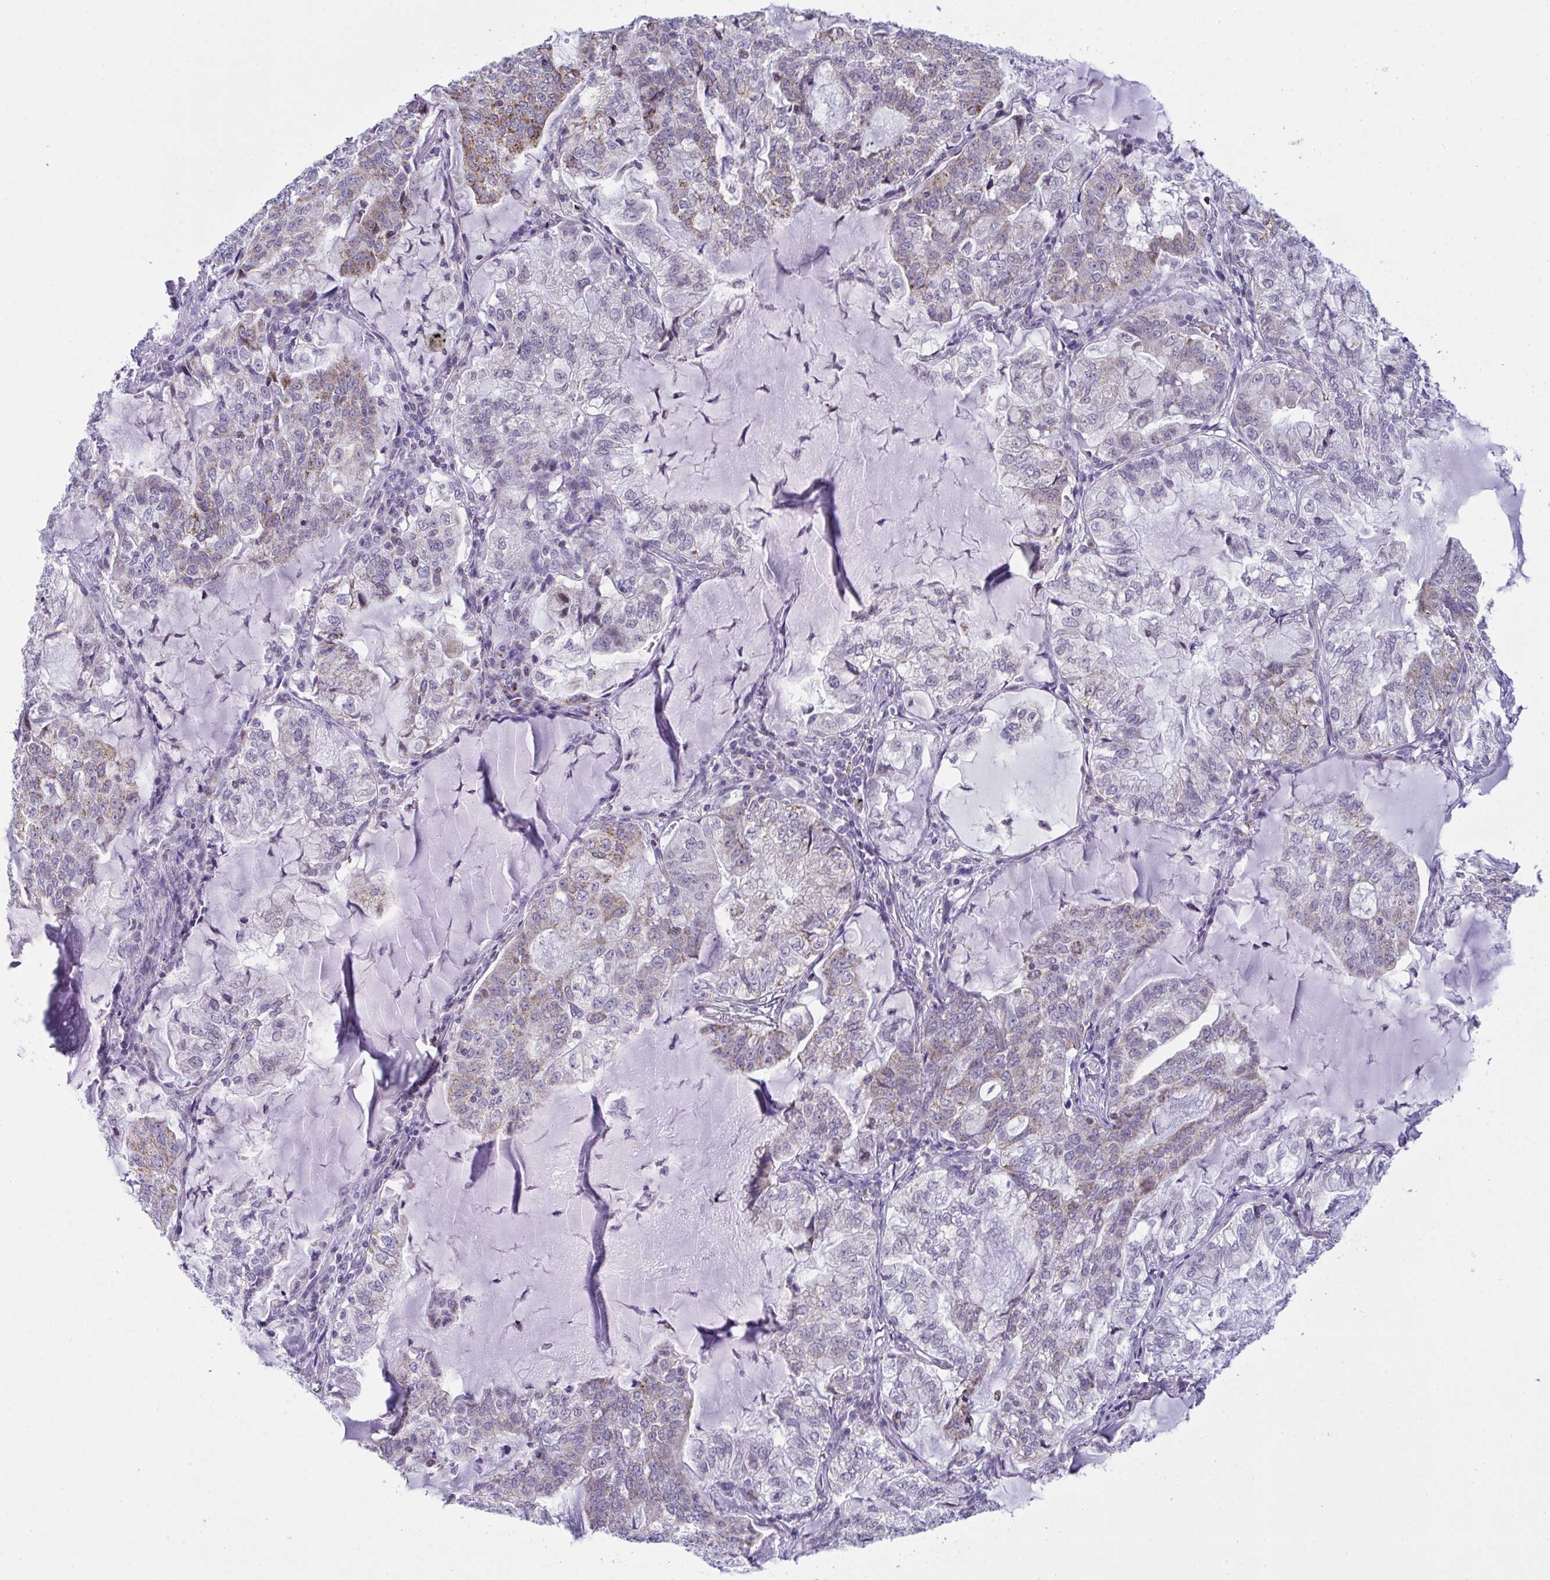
{"staining": {"intensity": "moderate", "quantity": "<25%", "location": "cytoplasmic/membranous"}, "tissue": "lung cancer", "cell_type": "Tumor cells", "image_type": "cancer", "snomed": [{"axis": "morphology", "description": "Adenocarcinoma, NOS"}, {"axis": "topography", "description": "Lymph node"}, {"axis": "topography", "description": "Lung"}], "caption": "Immunohistochemistry (IHC) photomicrograph of neoplastic tissue: human lung cancer (adenocarcinoma) stained using IHC demonstrates low levels of moderate protein expression localized specifically in the cytoplasmic/membranous of tumor cells, appearing as a cytoplasmic/membranous brown color.", "gene": "PLA2G12B", "patient": {"sex": "male", "age": 66}}